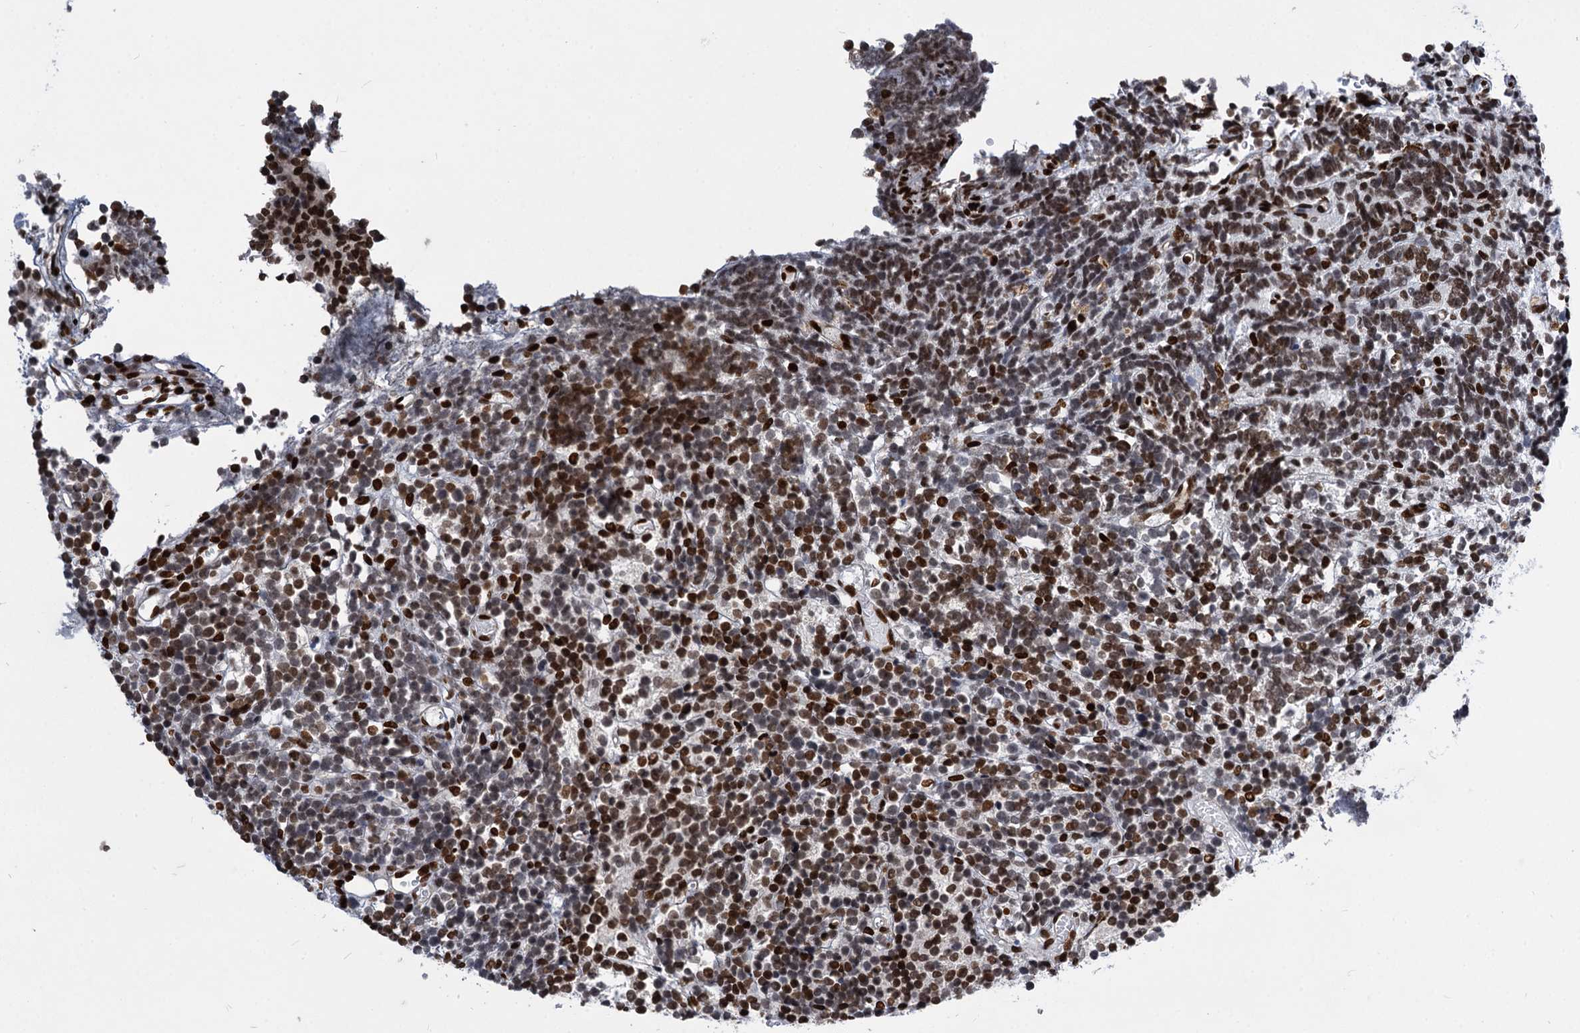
{"staining": {"intensity": "strong", "quantity": "25%-75%", "location": "nuclear"}, "tissue": "glioma", "cell_type": "Tumor cells", "image_type": "cancer", "snomed": [{"axis": "morphology", "description": "Glioma, malignant, Low grade"}, {"axis": "topography", "description": "Brain"}], "caption": "Strong nuclear positivity for a protein is present in approximately 25%-75% of tumor cells of malignant glioma (low-grade) using IHC.", "gene": "MECP2", "patient": {"sex": "female", "age": 1}}